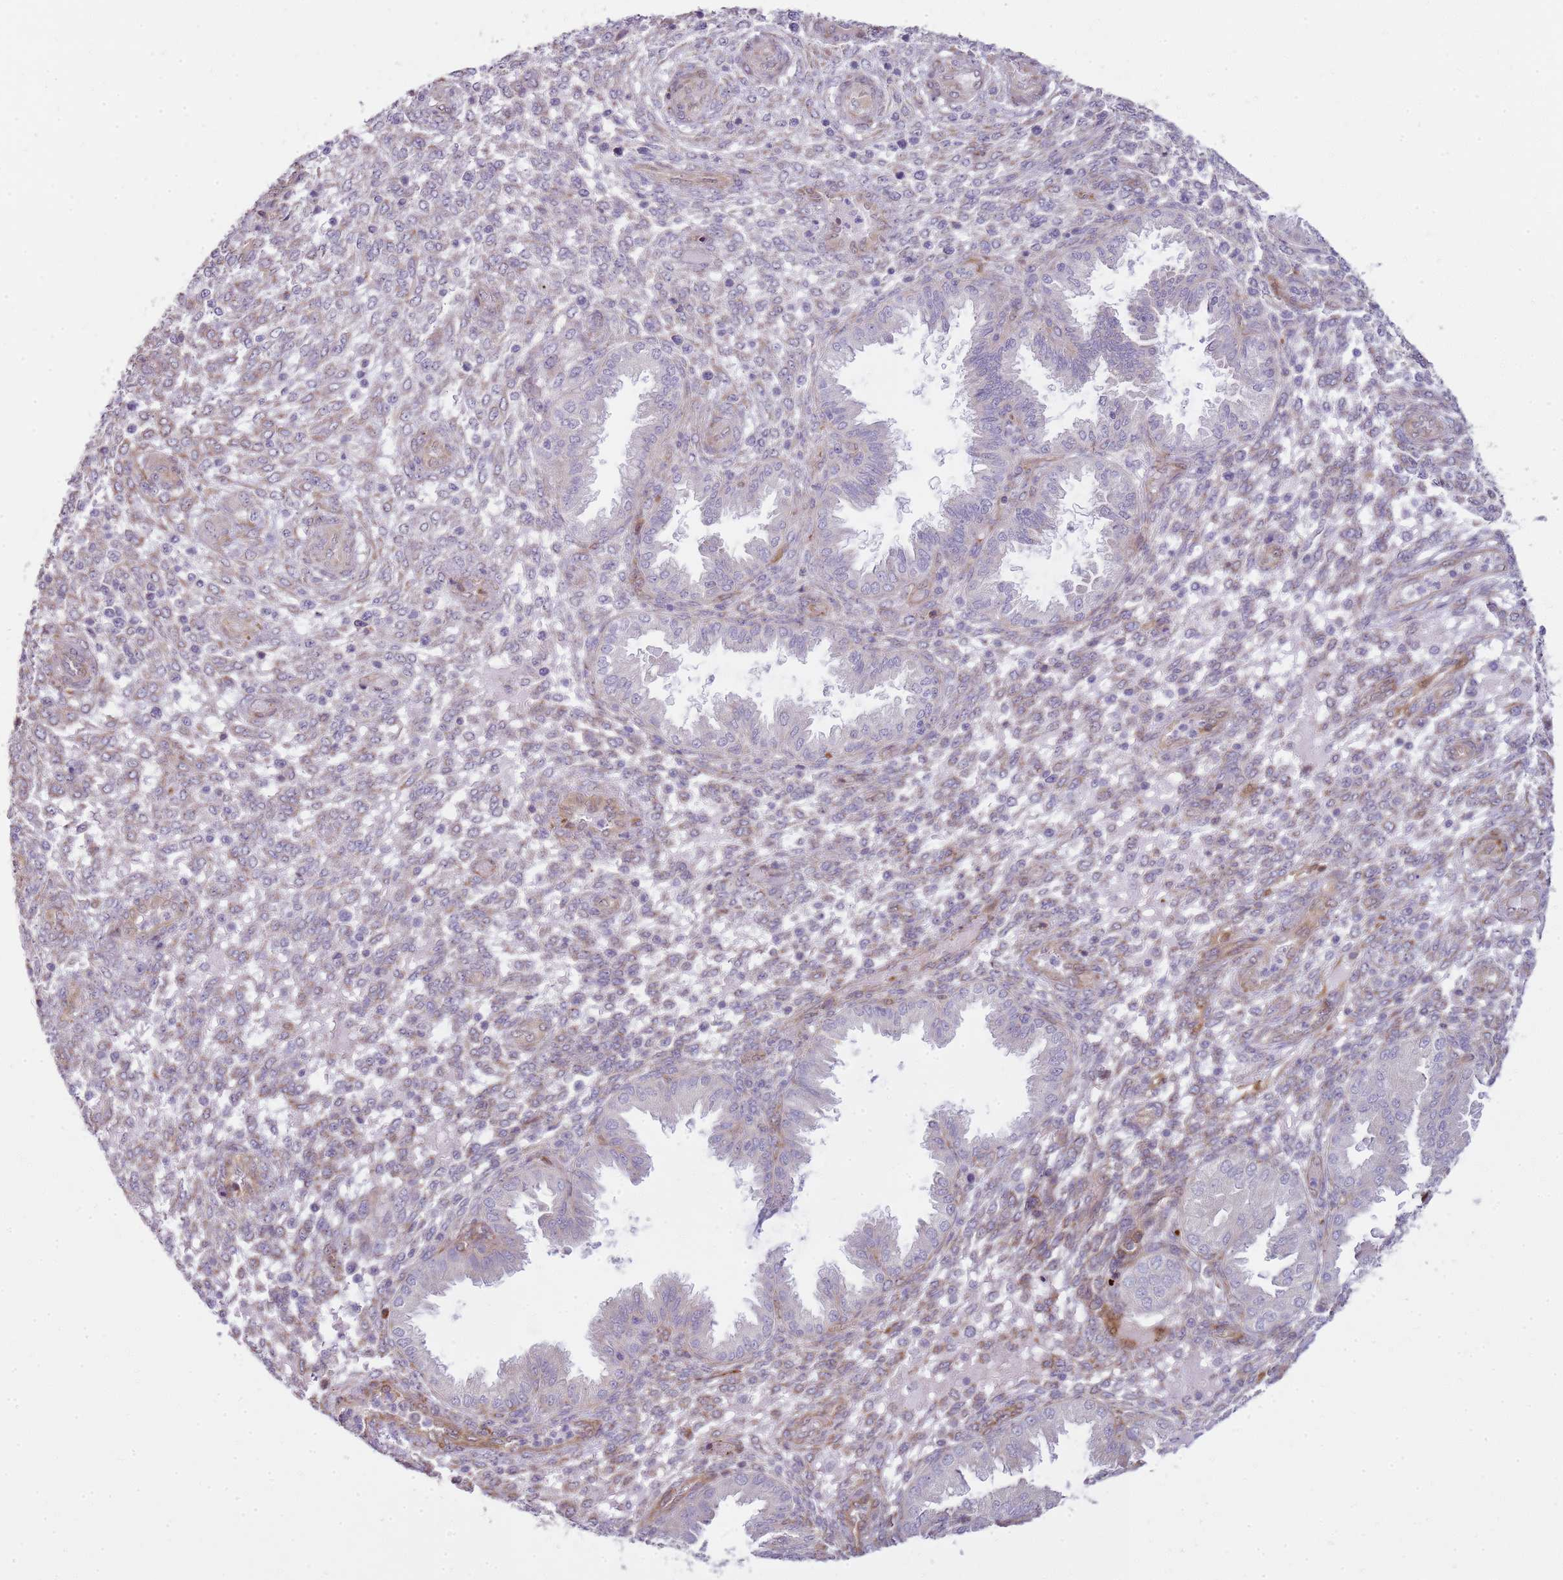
{"staining": {"intensity": "weak", "quantity": "<25%", "location": "cytoplasmic/membranous"}, "tissue": "endometrium", "cell_type": "Cells in endometrial stroma", "image_type": "normal", "snomed": [{"axis": "morphology", "description": "Normal tissue, NOS"}, {"axis": "topography", "description": "Endometrium"}], "caption": "An immunohistochemistry (IHC) histopathology image of unremarkable endometrium is shown. There is no staining in cells in endometrial stroma of endometrium.", "gene": "GRAP", "patient": {"sex": "female", "age": 33}}